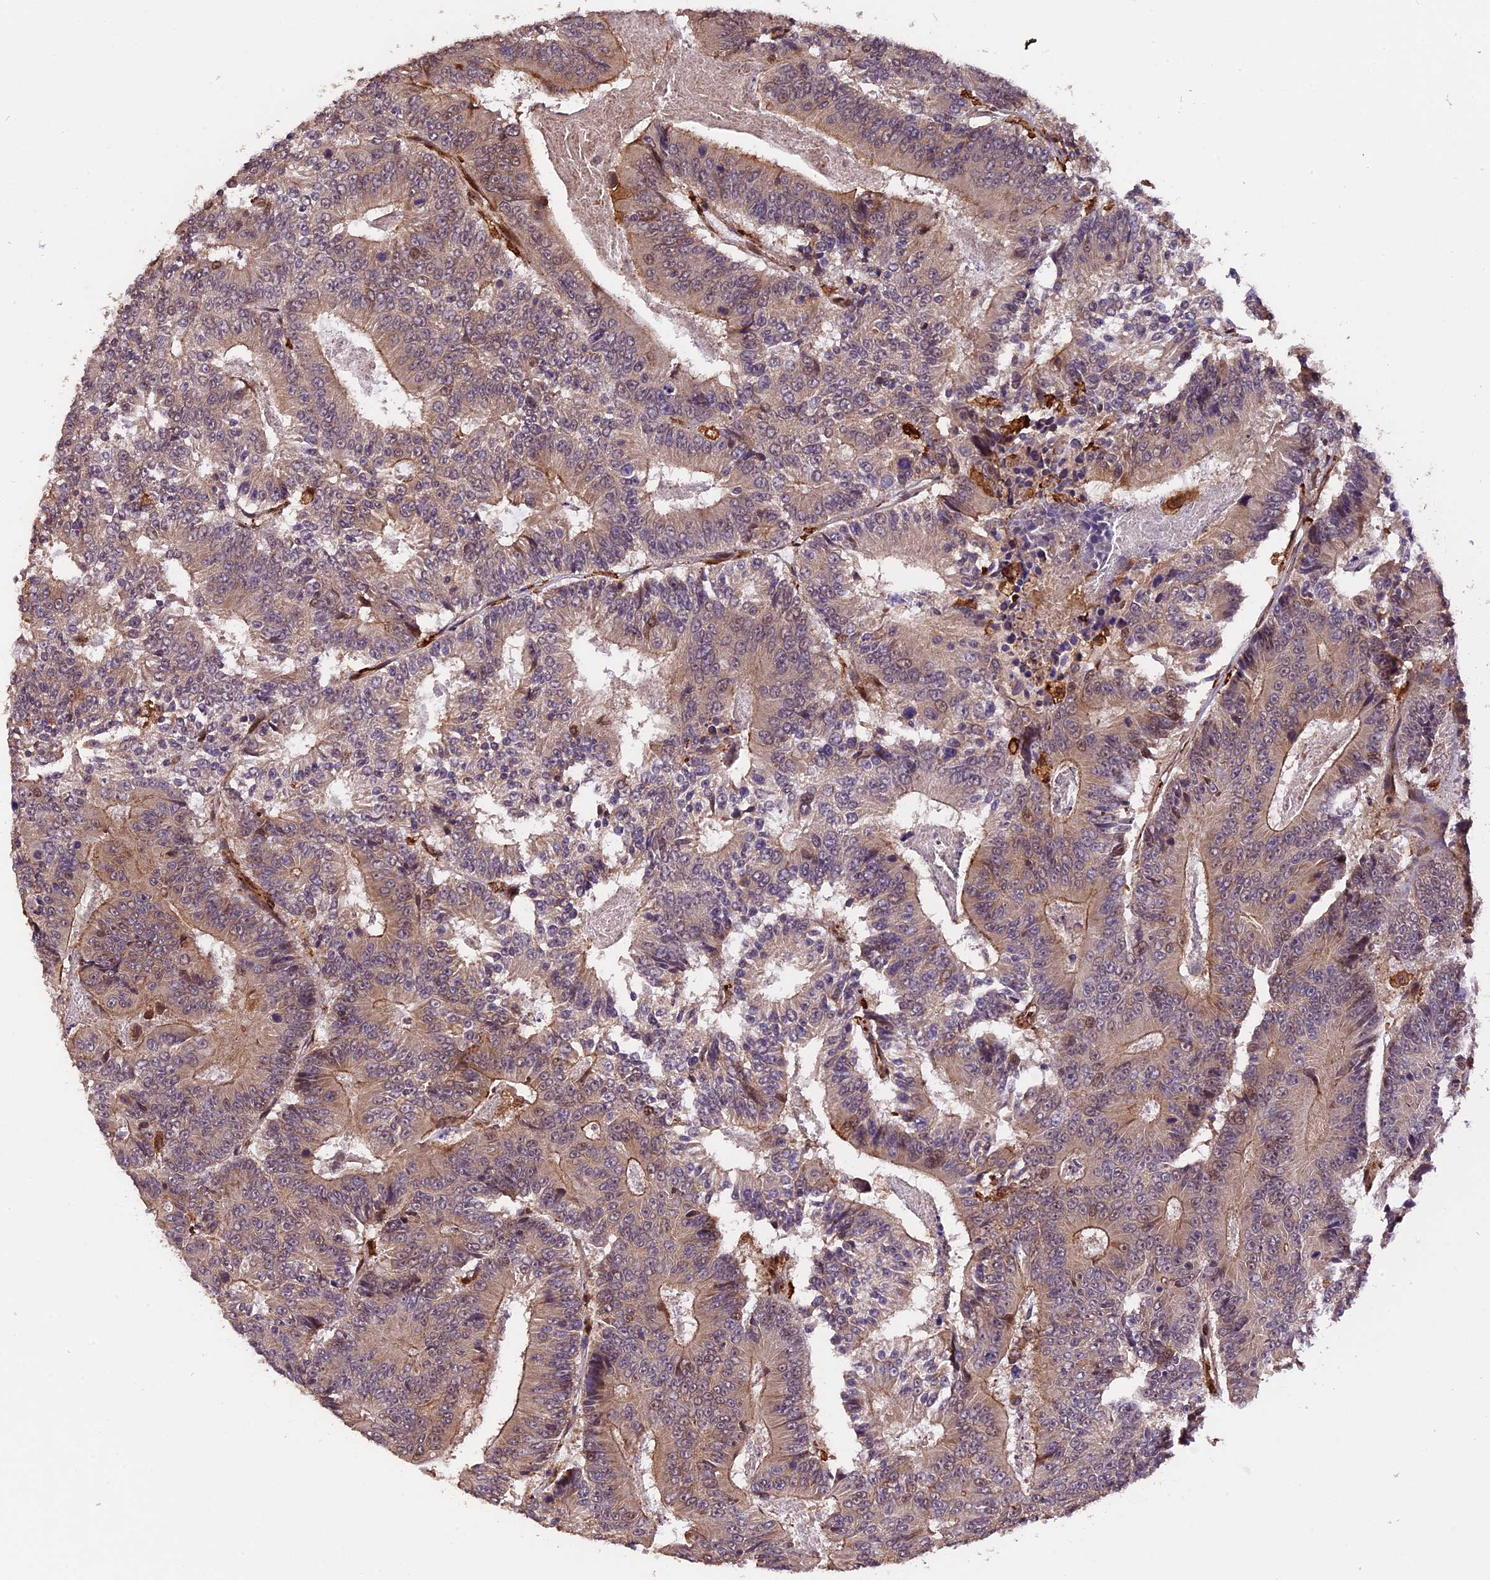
{"staining": {"intensity": "moderate", "quantity": "<25%", "location": "cytoplasmic/membranous"}, "tissue": "colorectal cancer", "cell_type": "Tumor cells", "image_type": "cancer", "snomed": [{"axis": "morphology", "description": "Adenocarcinoma, NOS"}, {"axis": "topography", "description": "Colon"}], "caption": "Moderate cytoplasmic/membranous staining for a protein is seen in about <25% of tumor cells of colorectal cancer (adenocarcinoma) using IHC.", "gene": "HERPUD1", "patient": {"sex": "male", "age": 83}}